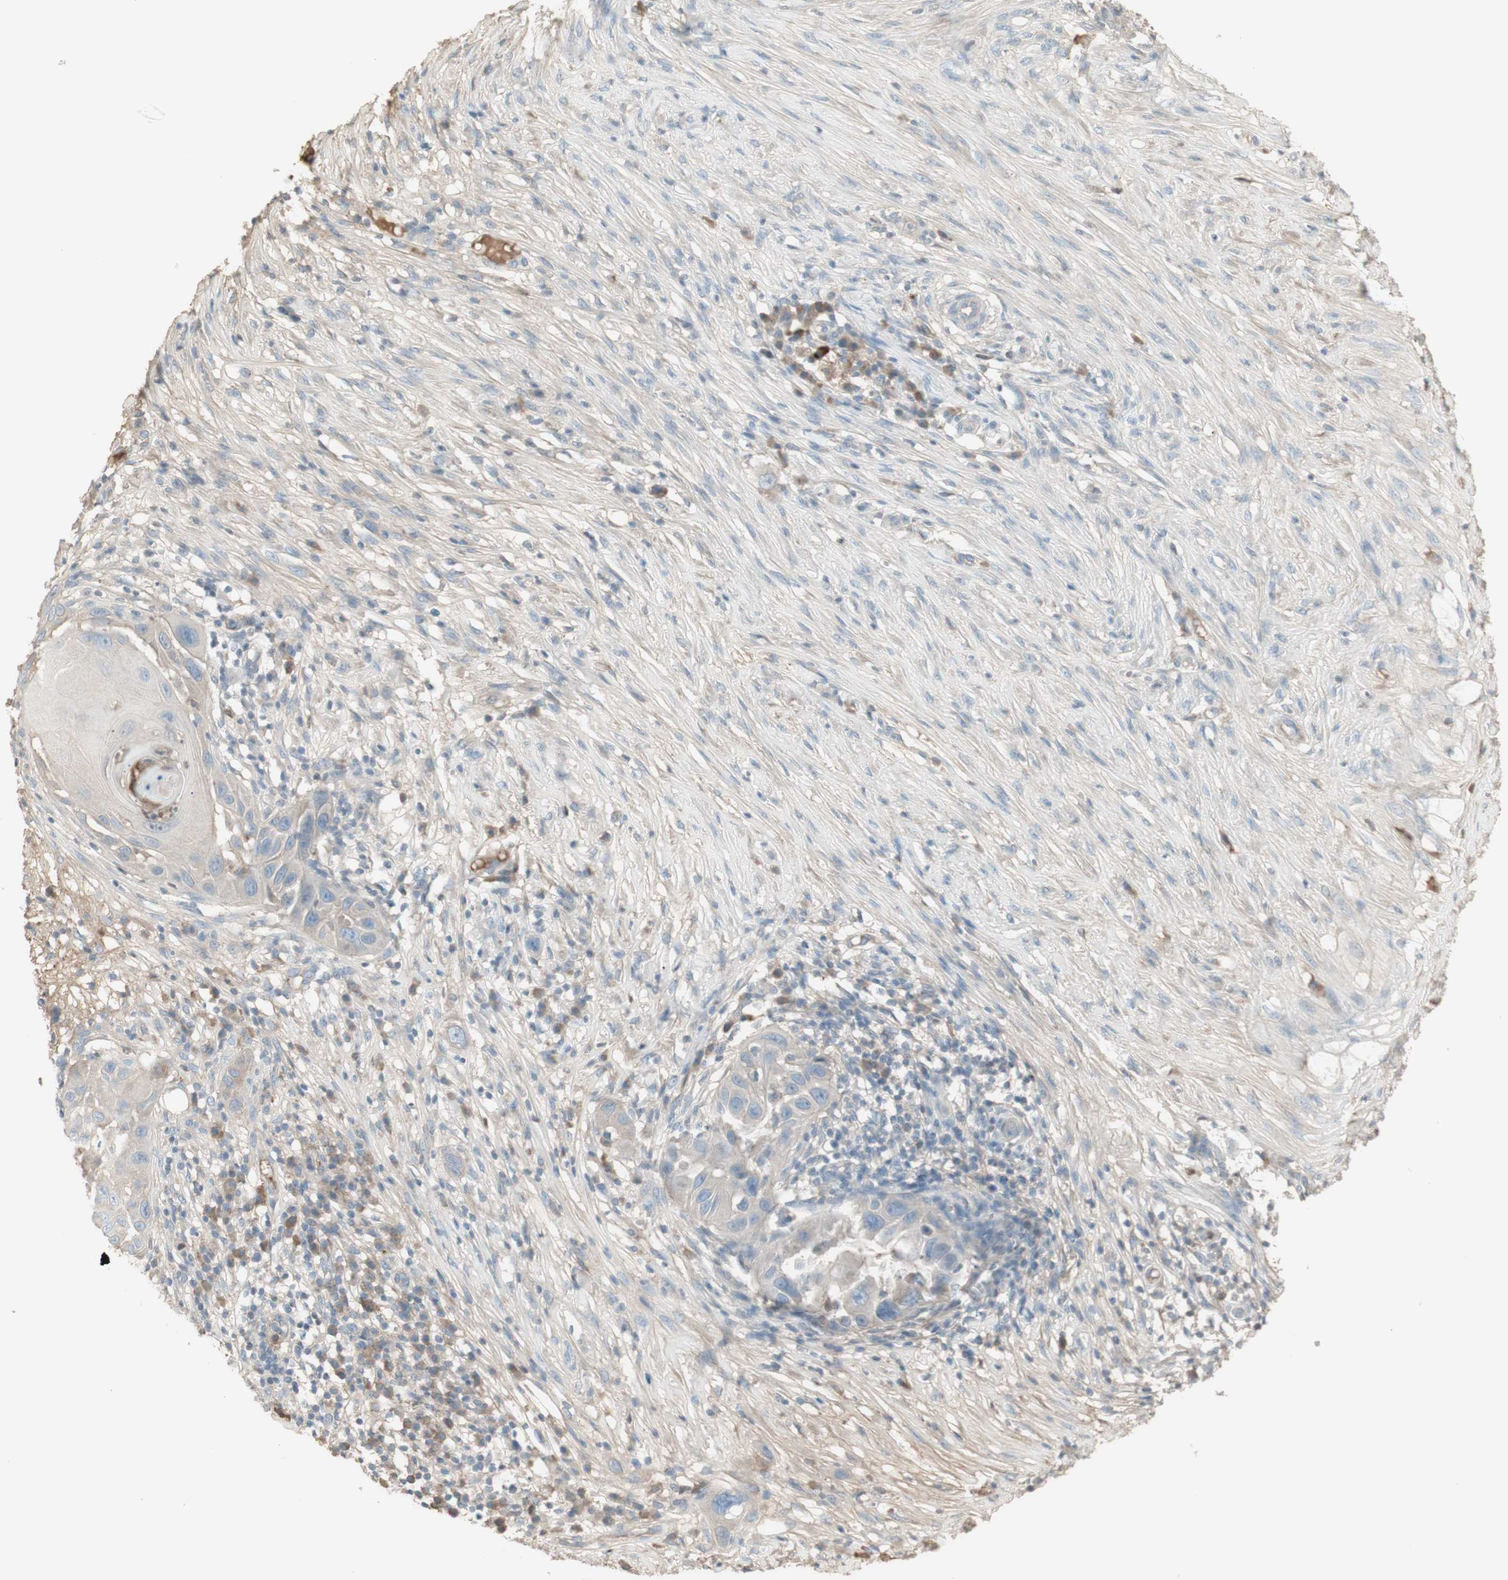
{"staining": {"intensity": "negative", "quantity": "none", "location": "none"}, "tissue": "skin cancer", "cell_type": "Tumor cells", "image_type": "cancer", "snomed": [{"axis": "morphology", "description": "Squamous cell carcinoma, NOS"}, {"axis": "topography", "description": "Skin"}], "caption": "DAB (3,3'-diaminobenzidine) immunohistochemical staining of skin cancer (squamous cell carcinoma) reveals no significant positivity in tumor cells.", "gene": "IFNG", "patient": {"sex": "female", "age": 44}}